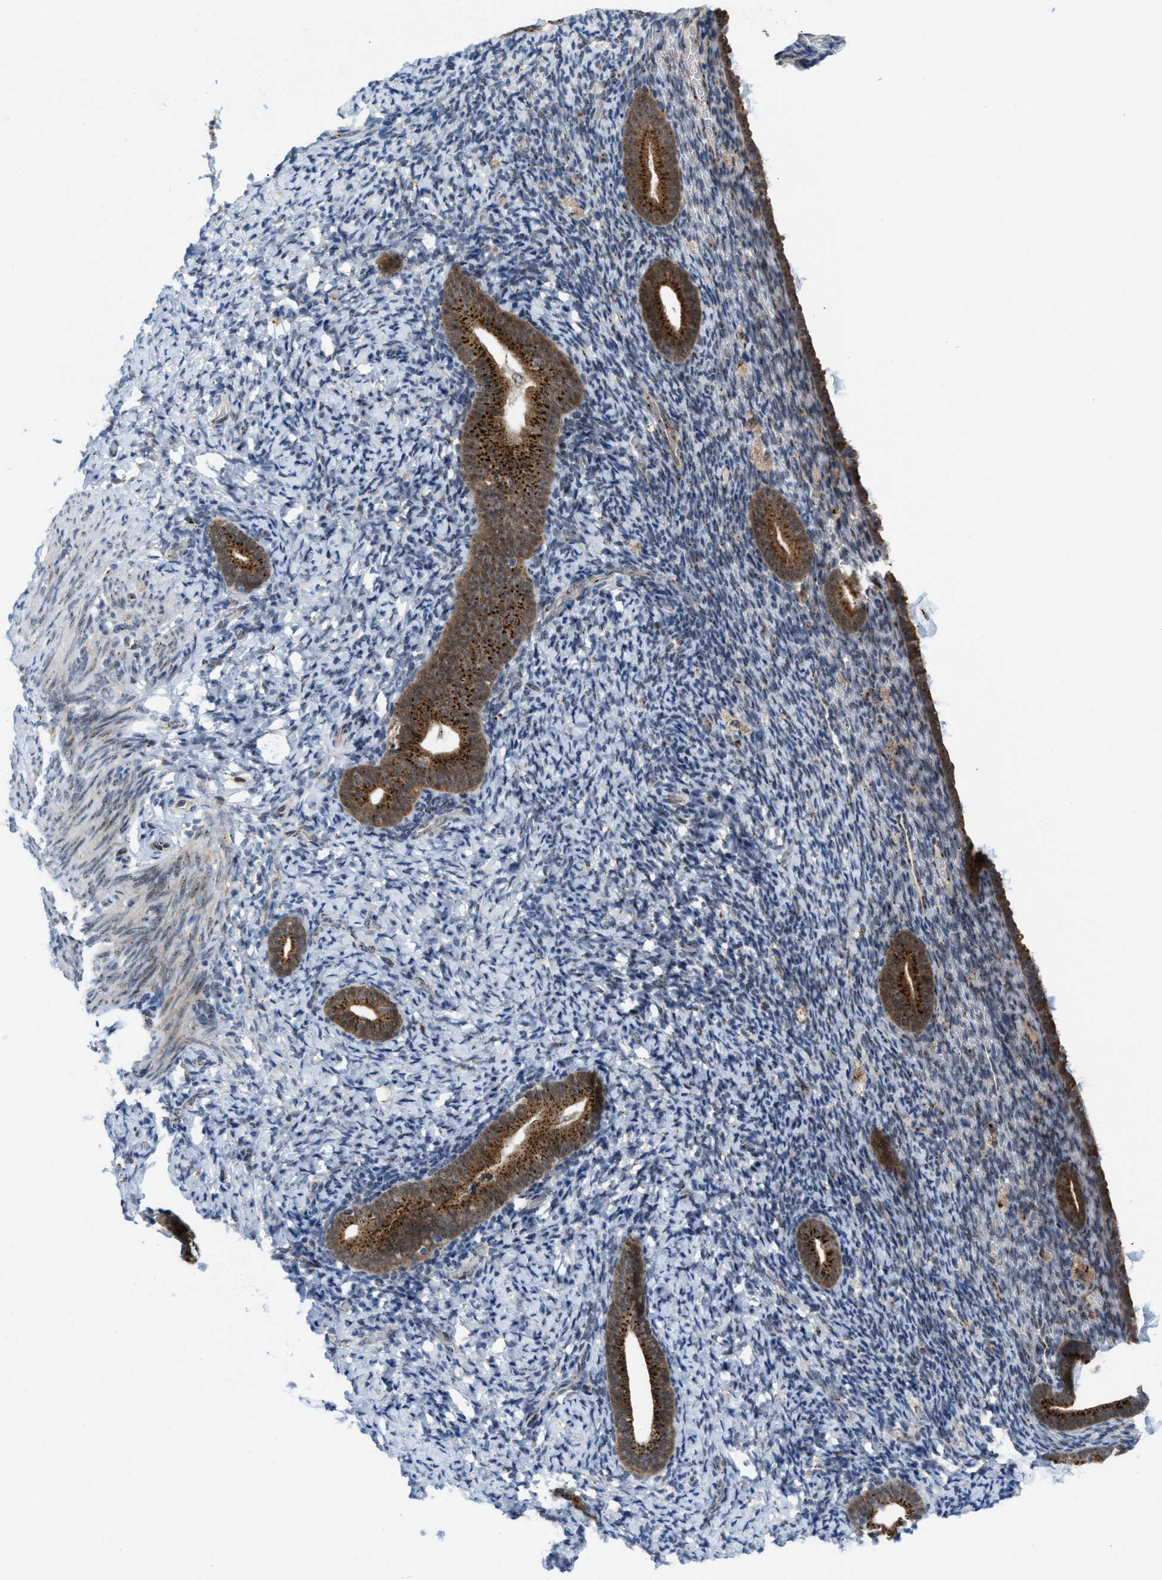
{"staining": {"intensity": "weak", "quantity": "<25%", "location": "cytoplasmic/membranous"}, "tissue": "endometrium", "cell_type": "Cells in endometrial stroma", "image_type": "normal", "snomed": [{"axis": "morphology", "description": "Normal tissue, NOS"}, {"axis": "topography", "description": "Endometrium"}], "caption": "Immunohistochemistry micrograph of normal endometrium stained for a protein (brown), which demonstrates no staining in cells in endometrial stroma.", "gene": "SLC38A10", "patient": {"sex": "female", "age": 51}}